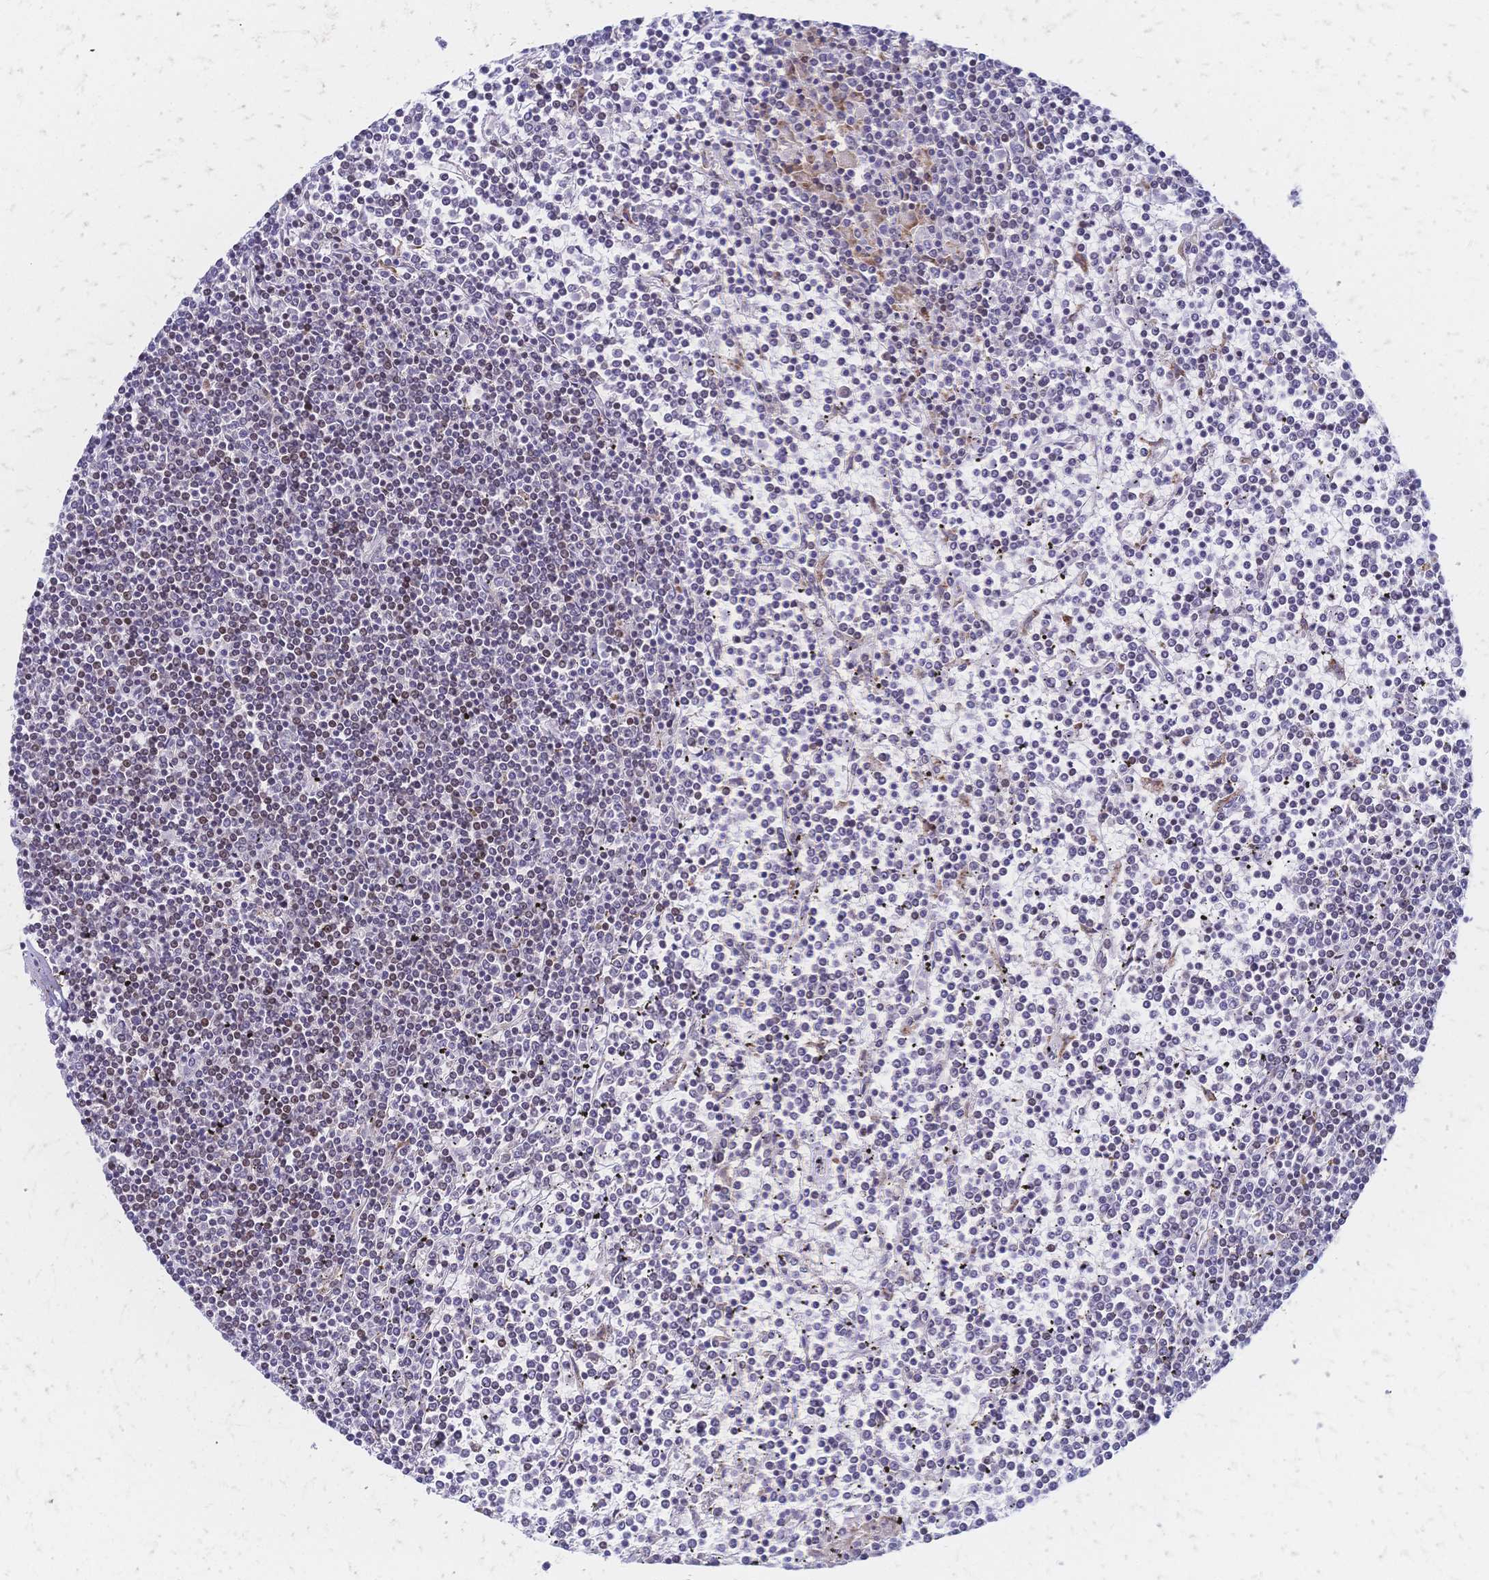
{"staining": {"intensity": "negative", "quantity": "none", "location": "none"}, "tissue": "lymphoma", "cell_type": "Tumor cells", "image_type": "cancer", "snomed": [{"axis": "morphology", "description": "Malignant lymphoma, non-Hodgkin's type, Low grade"}, {"axis": "topography", "description": "Spleen"}], "caption": "Tumor cells are negative for brown protein staining in low-grade malignant lymphoma, non-Hodgkin's type.", "gene": "CBX7", "patient": {"sex": "female", "age": 19}}